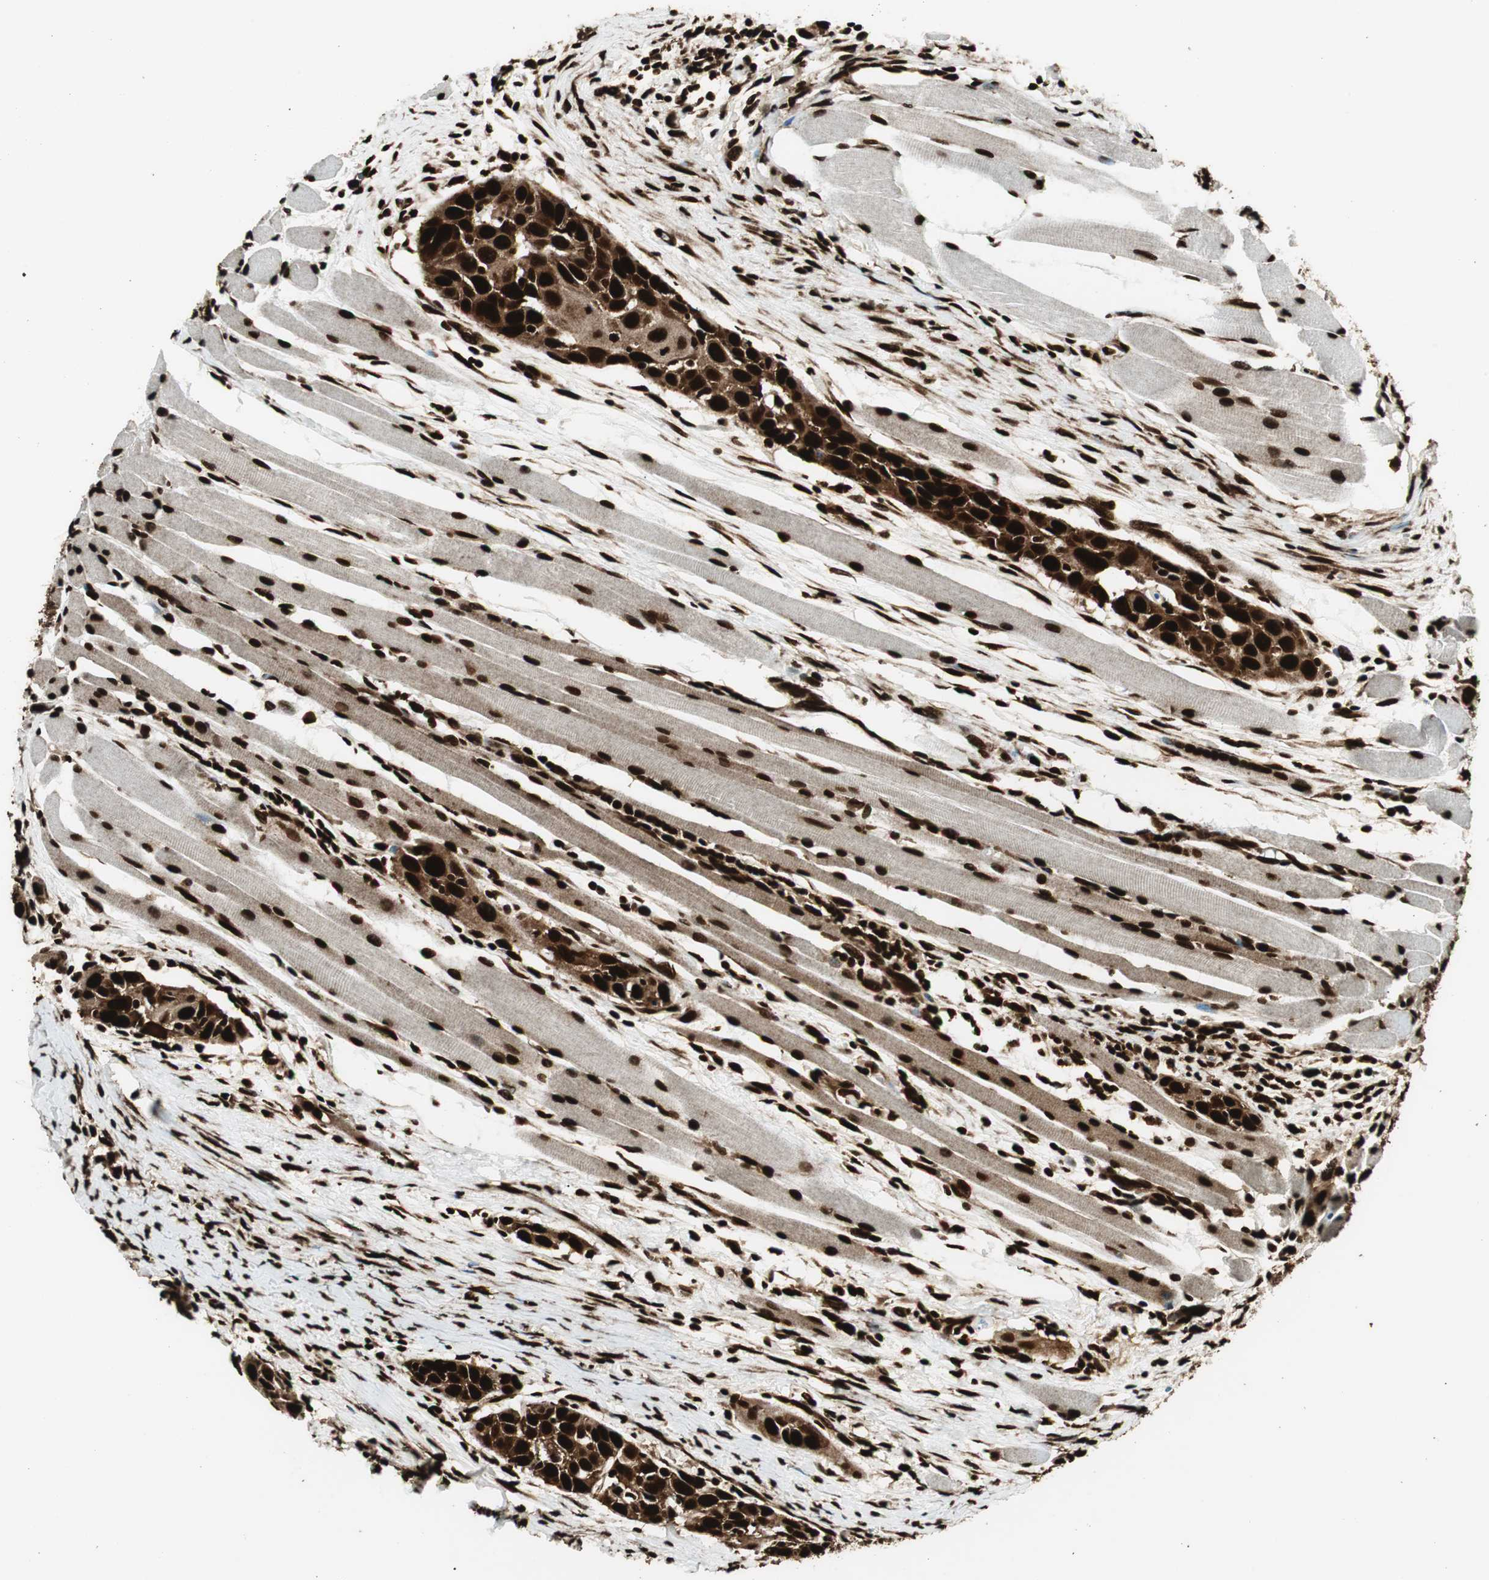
{"staining": {"intensity": "strong", "quantity": ">75%", "location": "cytoplasmic/membranous,nuclear"}, "tissue": "head and neck cancer", "cell_type": "Tumor cells", "image_type": "cancer", "snomed": [{"axis": "morphology", "description": "Squamous cell carcinoma, NOS"}, {"axis": "topography", "description": "Oral tissue"}, {"axis": "topography", "description": "Head-Neck"}], "caption": "Squamous cell carcinoma (head and neck) stained with a protein marker shows strong staining in tumor cells.", "gene": "EWSR1", "patient": {"sex": "female", "age": 50}}